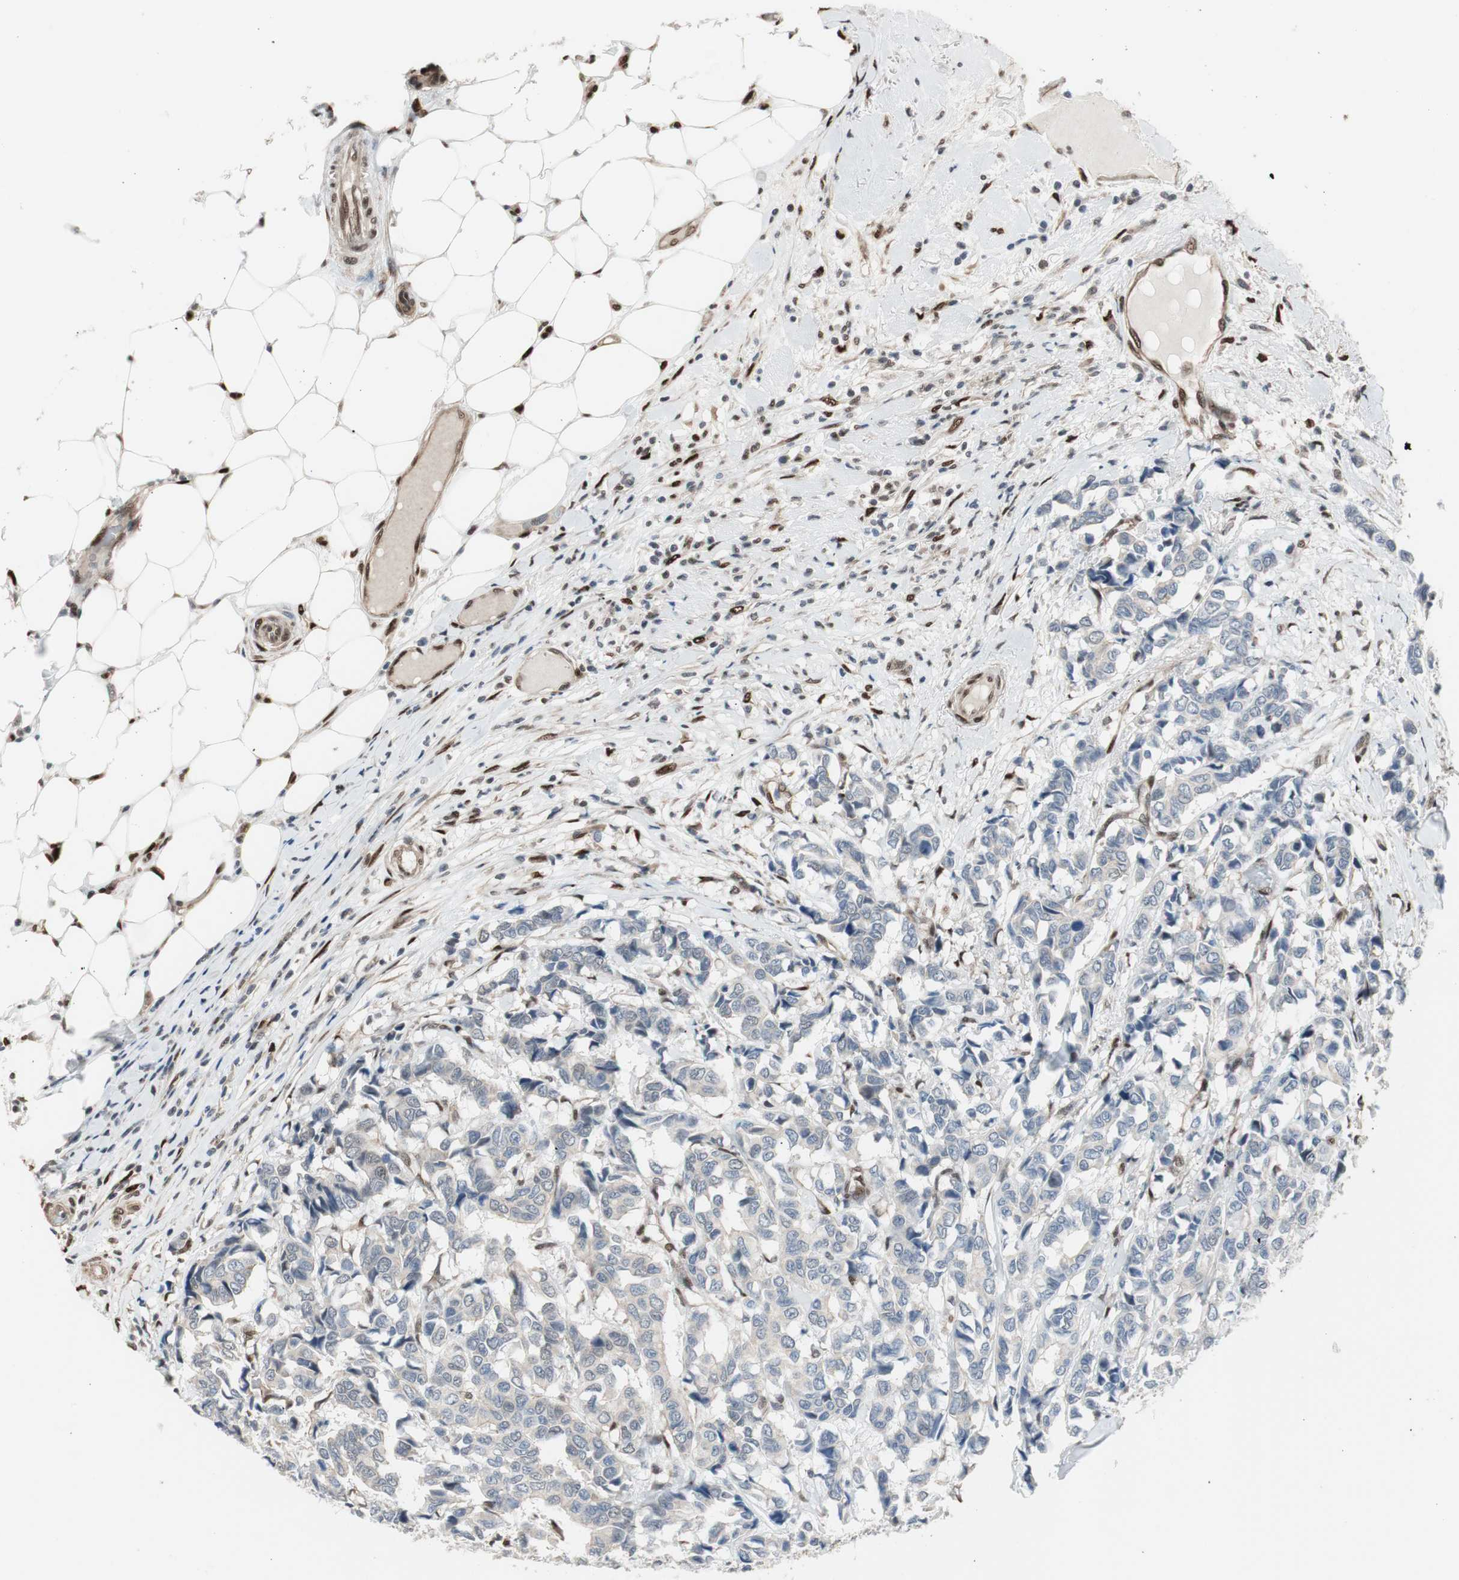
{"staining": {"intensity": "negative", "quantity": "none", "location": "none"}, "tissue": "breast cancer", "cell_type": "Tumor cells", "image_type": "cancer", "snomed": [{"axis": "morphology", "description": "Duct carcinoma"}, {"axis": "topography", "description": "Breast"}], "caption": "Tumor cells show no significant staining in breast cancer.", "gene": "PML", "patient": {"sex": "female", "age": 87}}